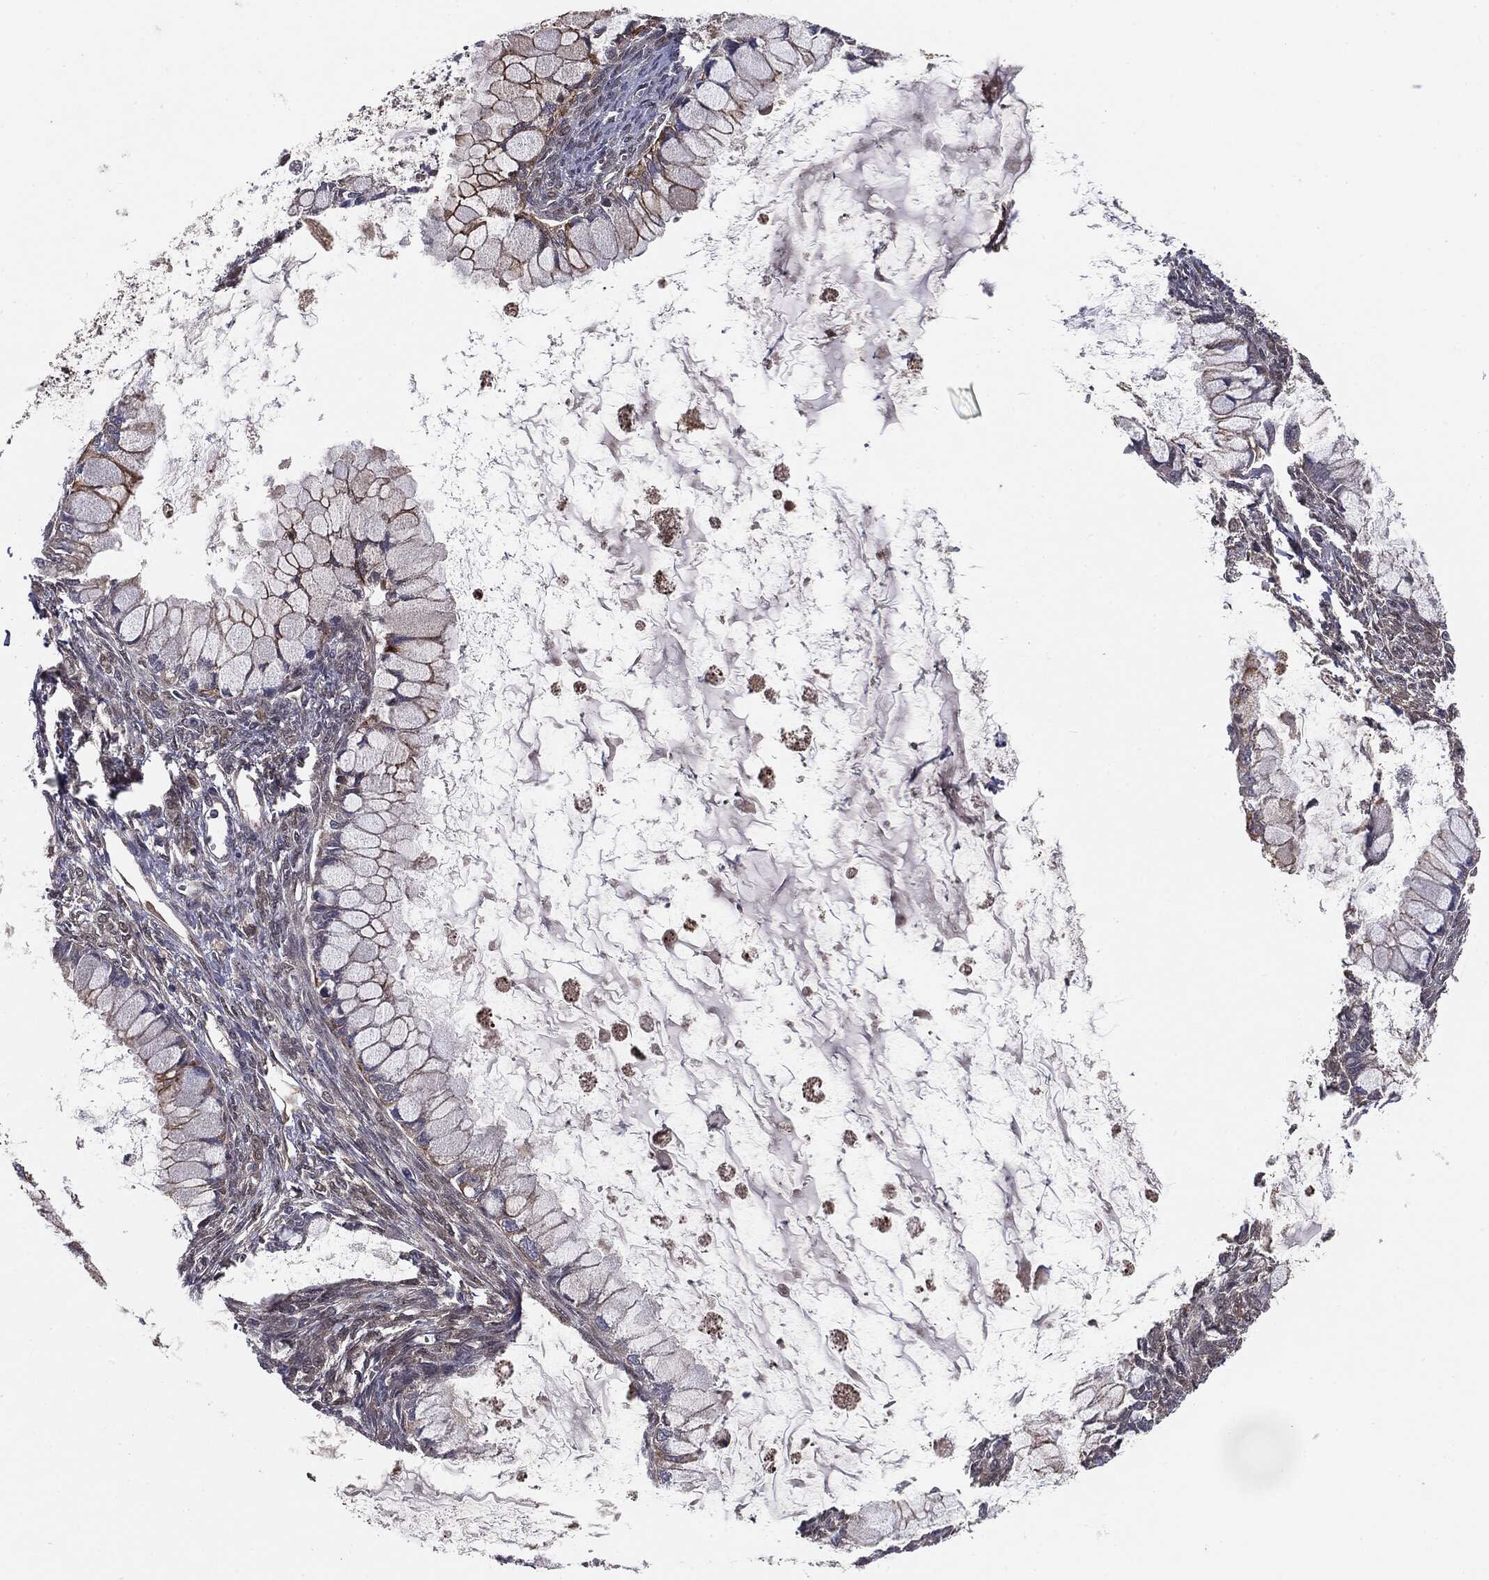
{"staining": {"intensity": "negative", "quantity": "none", "location": "none"}, "tissue": "ovarian cancer", "cell_type": "Tumor cells", "image_type": "cancer", "snomed": [{"axis": "morphology", "description": "Cystadenocarcinoma, mucinous, NOS"}, {"axis": "topography", "description": "Ovary"}], "caption": "Protein analysis of ovarian cancer (mucinous cystadenocarcinoma) displays no significant positivity in tumor cells.", "gene": "KRT7", "patient": {"sex": "female", "age": 34}}